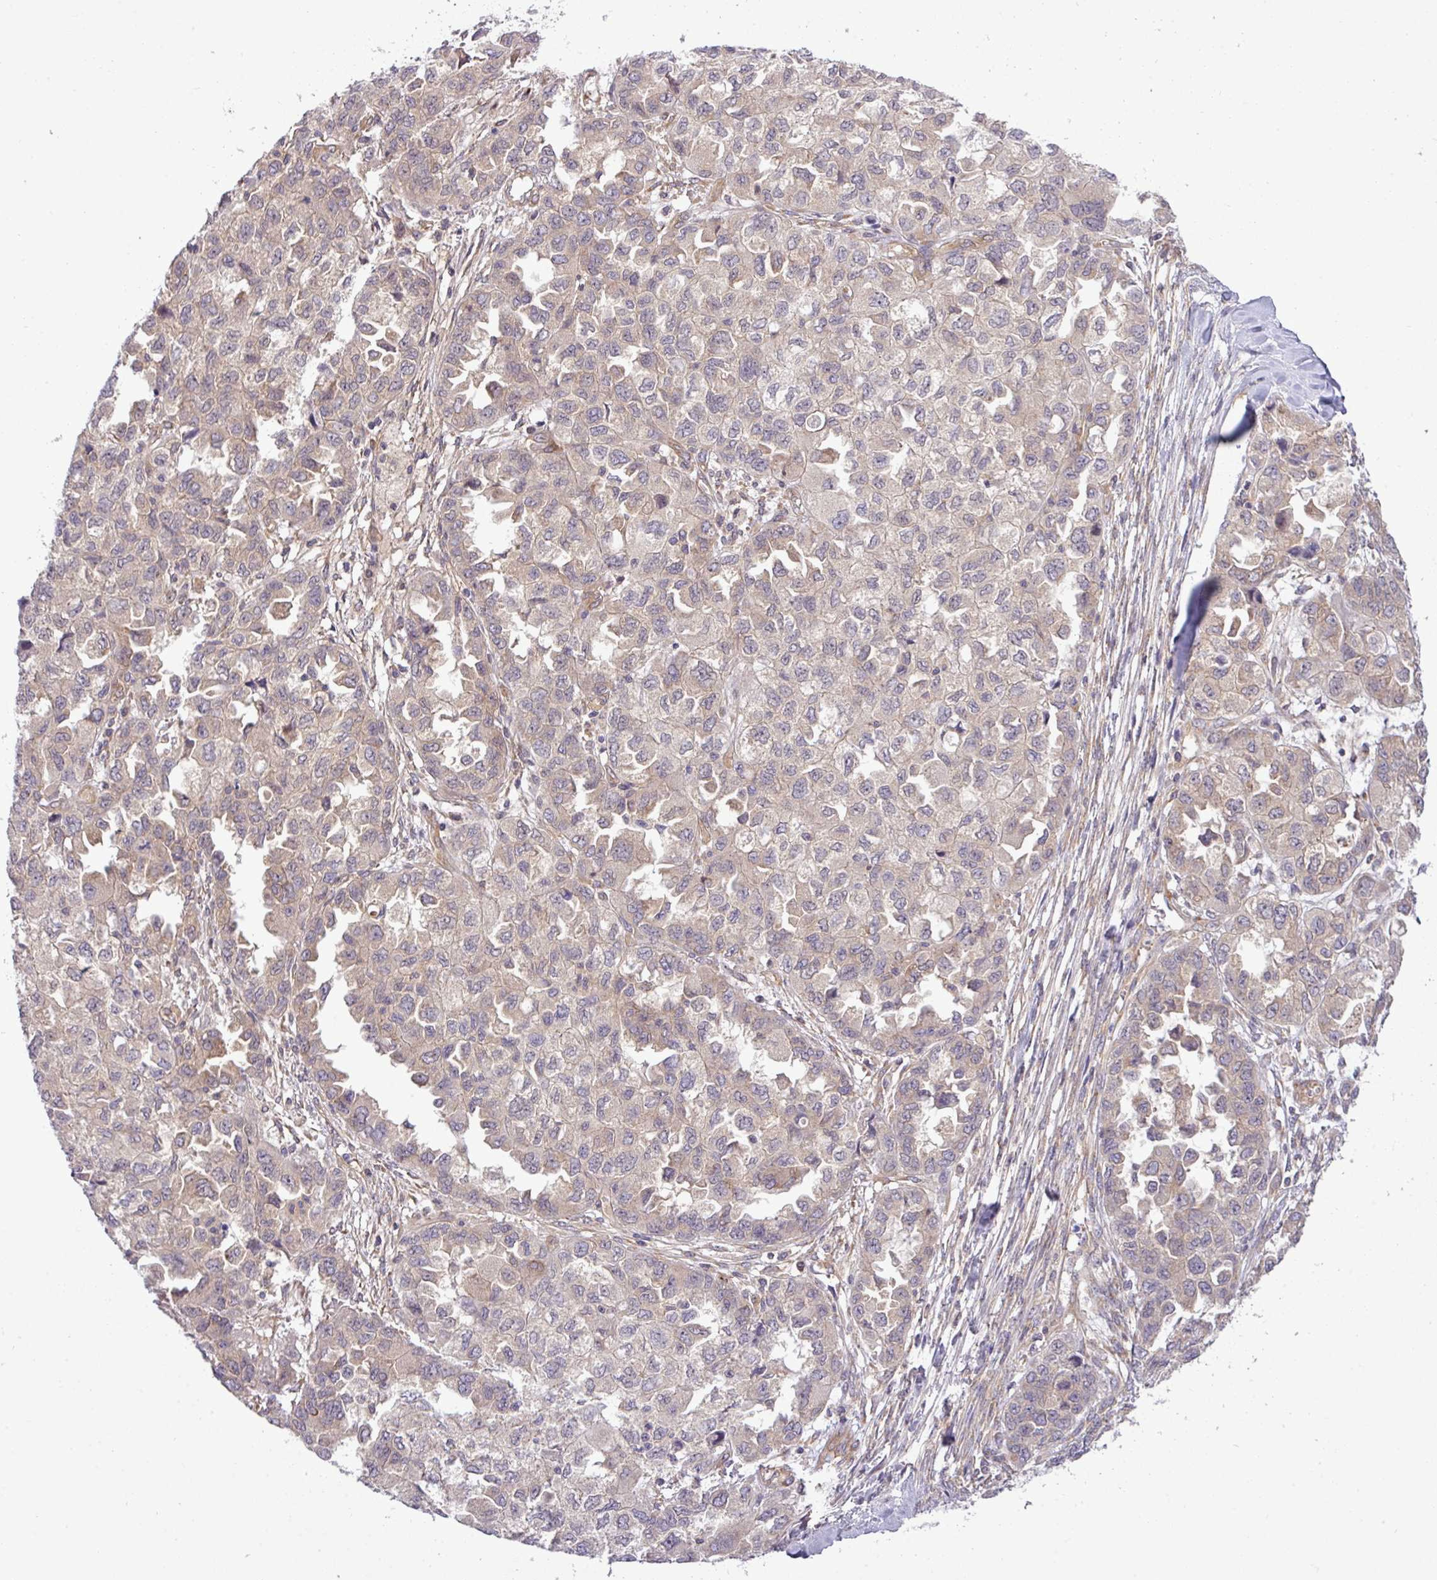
{"staining": {"intensity": "weak", "quantity": "25%-75%", "location": "cytoplasmic/membranous"}, "tissue": "ovarian cancer", "cell_type": "Tumor cells", "image_type": "cancer", "snomed": [{"axis": "morphology", "description": "Cystadenocarcinoma, serous, NOS"}, {"axis": "topography", "description": "Ovary"}], "caption": "Ovarian cancer stained for a protein displays weak cytoplasmic/membranous positivity in tumor cells. (DAB IHC, brown staining for protein, blue staining for nuclei).", "gene": "FAM222B", "patient": {"sex": "female", "age": 84}}